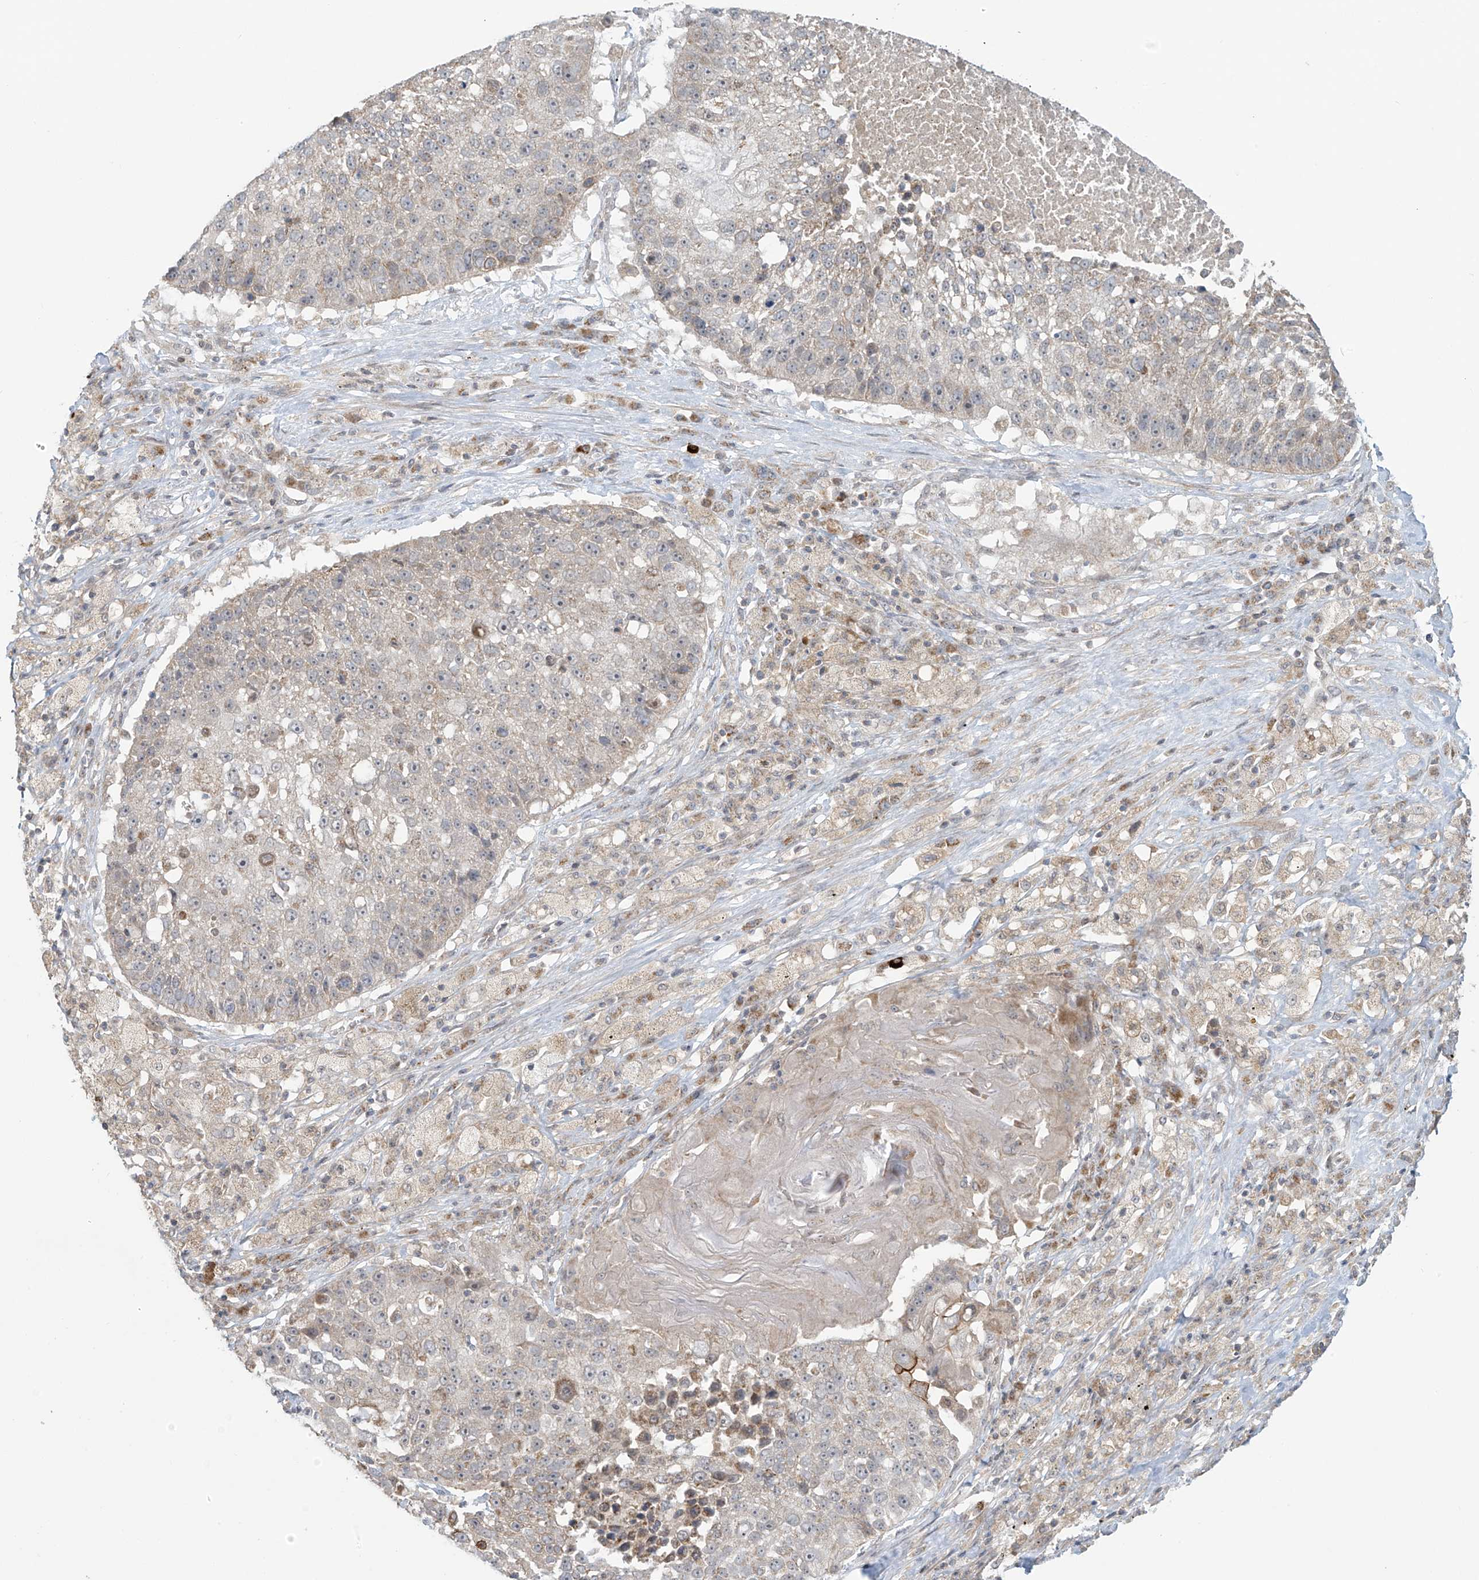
{"staining": {"intensity": "negative", "quantity": "none", "location": "none"}, "tissue": "lung cancer", "cell_type": "Tumor cells", "image_type": "cancer", "snomed": [{"axis": "morphology", "description": "Squamous cell carcinoma, NOS"}, {"axis": "topography", "description": "Lung"}], "caption": "Tumor cells show no significant staining in lung squamous cell carcinoma. (DAB IHC with hematoxylin counter stain).", "gene": "HDDC2", "patient": {"sex": "male", "age": 61}}